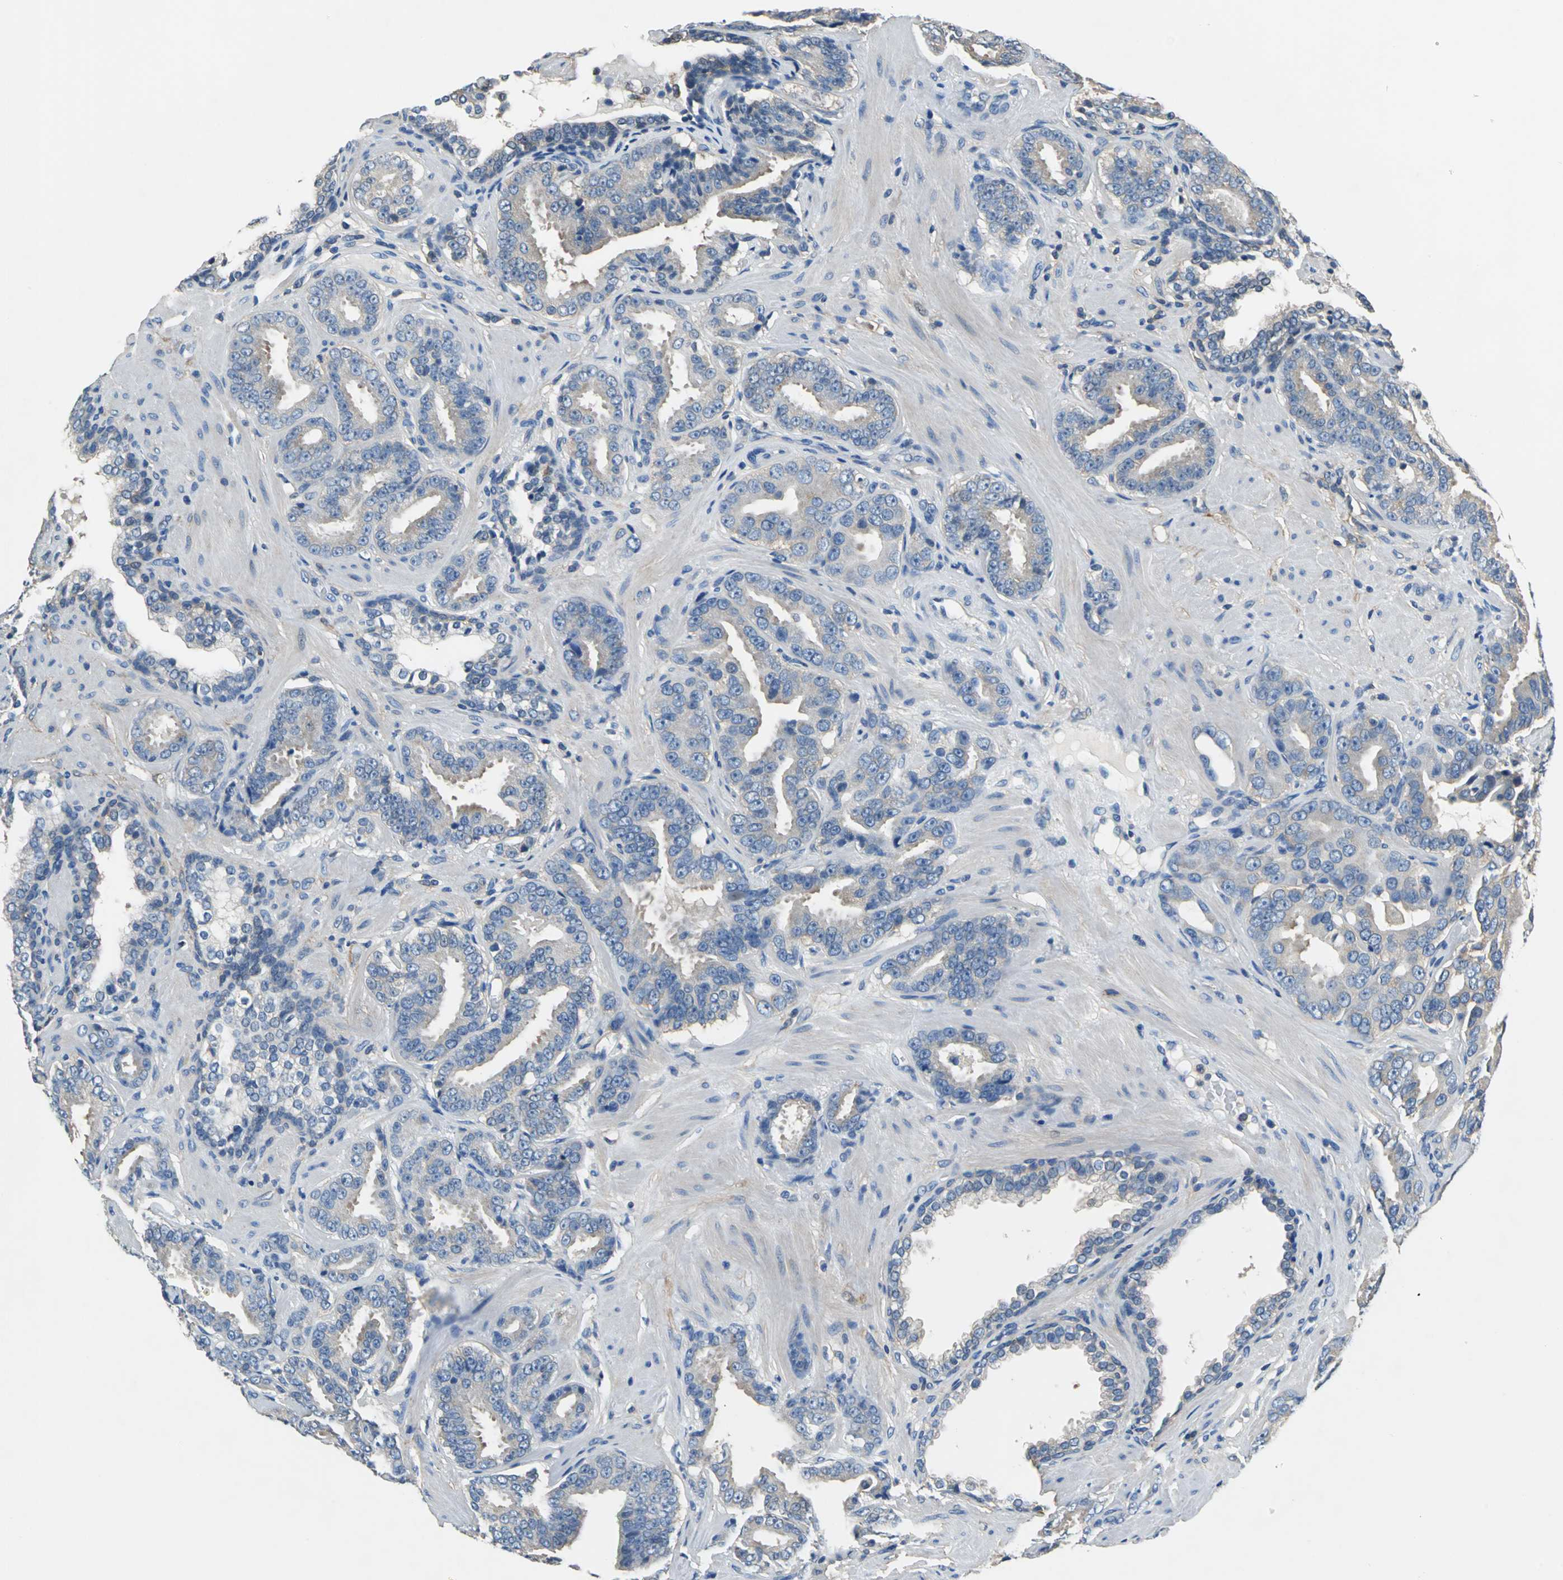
{"staining": {"intensity": "weak", "quantity": "<25%", "location": "cytoplasmic/membranous"}, "tissue": "prostate cancer", "cell_type": "Tumor cells", "image_type": "cancer", "snomed": [{"axis": "morphology", "description": "Adenocarcinoma, Low grade"}, {"axis": "topography", "description": "Prostate"}], "caption": "IHC image of neoplastic tissue: human prostate low-grade adenocarcinoma stained with DAB (3,3'-diaminobenzidine) displays no significant protein positivity in tumor cells.", "gene": "PRKCA", "patient": {"sex": "male", "age": 59}}